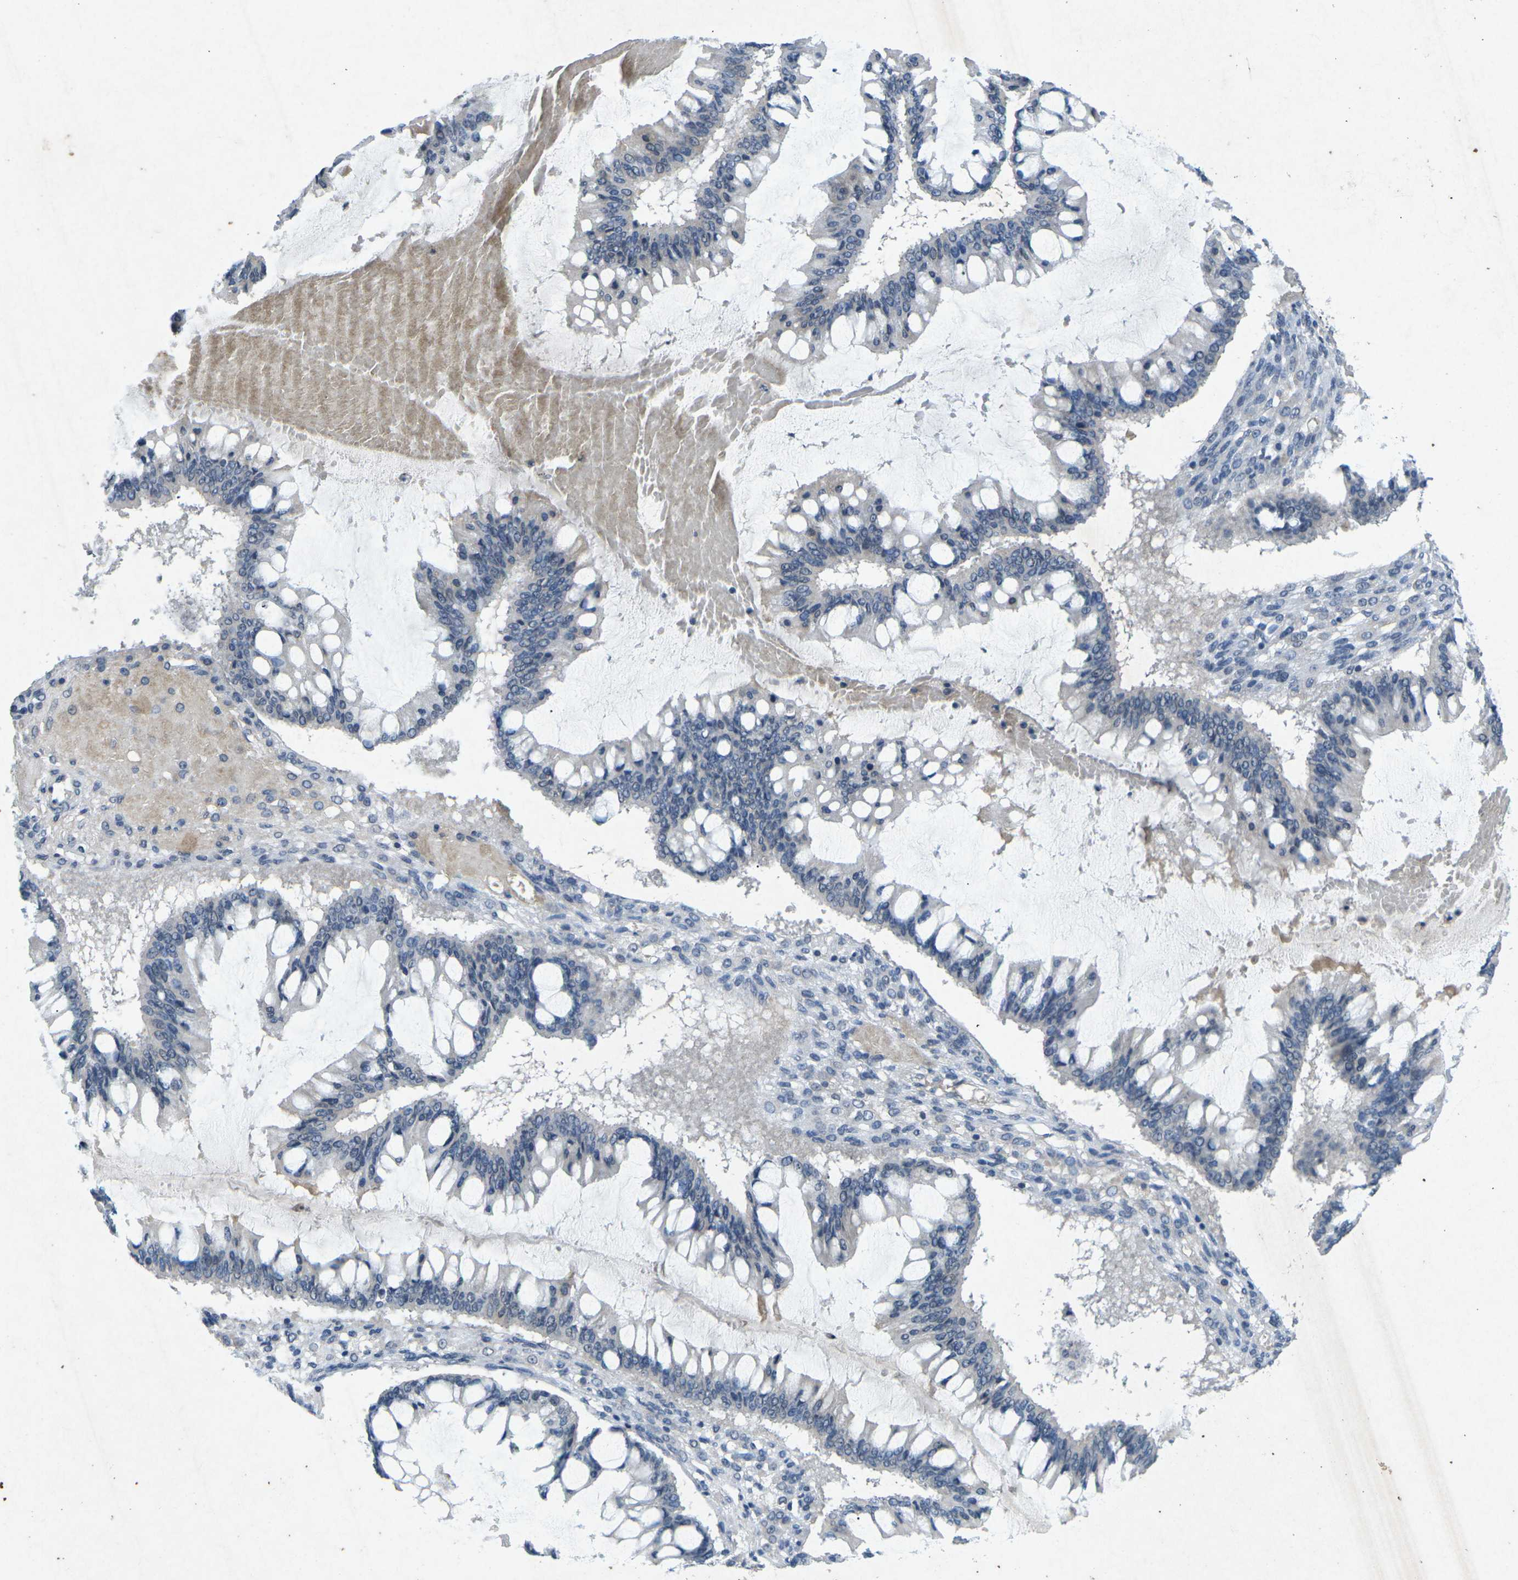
{"staining": {"intensity": "negative", "quantity": "none", "location": "none"}, "tissue": "ovarian cancer", "cell_type": "Tumor cells", "image_type": "cancer", "snomed": [{"axis": "morphology", "description": "Cystadenocarcinoma, mucinous, NOS"}, {"axis": "topography", "description": "Ovary"}], "caption": "Tumor cells show no significant protein staining in ovarian cancer. Brightfield microscopy of IHC stained with DAB (3,3'-diaminobenzidine) (brown) and hematoxylin (blue), captured at high magnification.", "gene": "A1BG", "patient": {"sex": "female", "age": 73}}